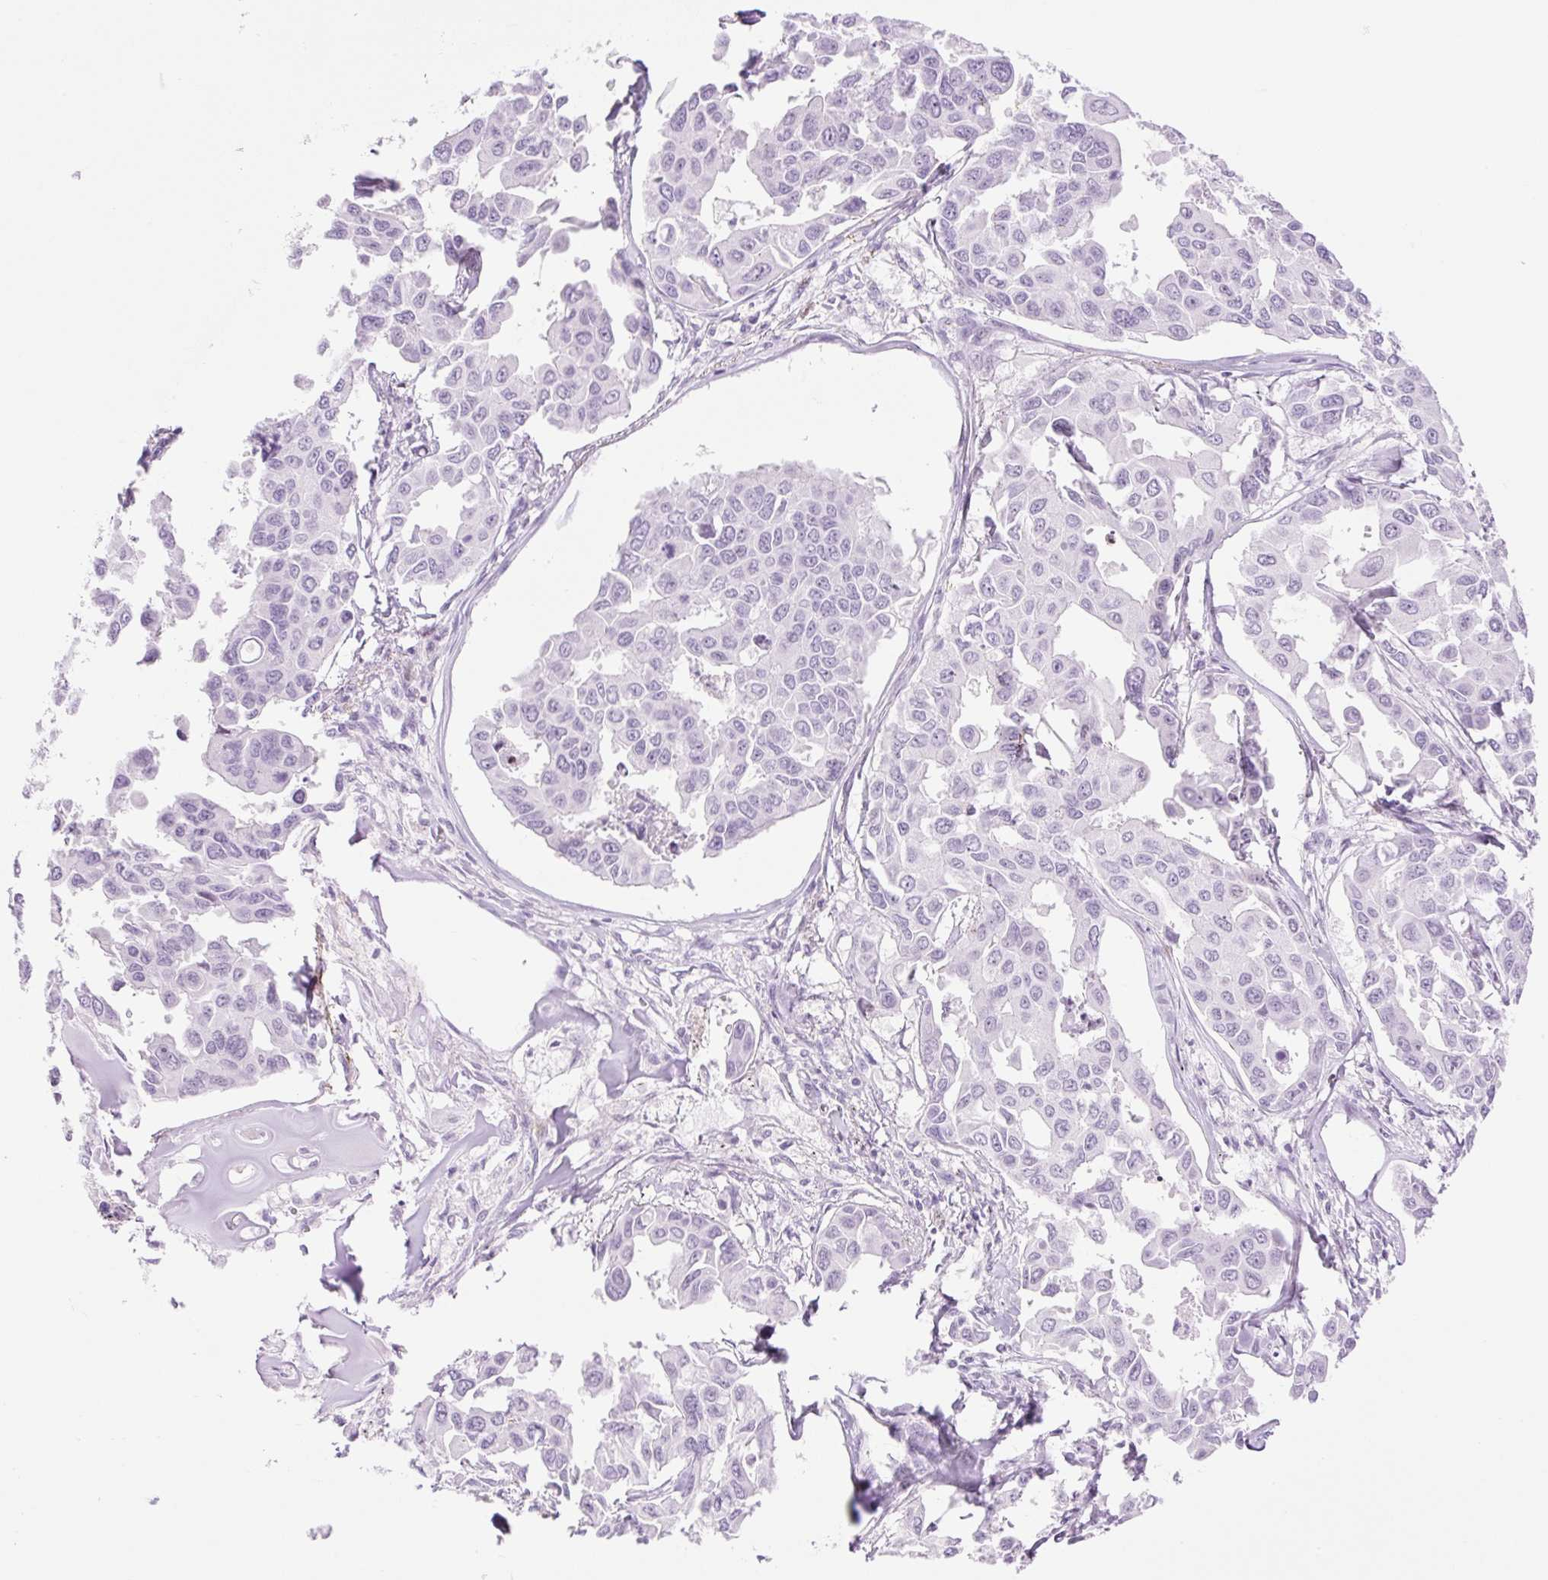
{"staining": {"intensity": "negative", "quantity": "none", "location": "none"}, "tissue": "lung cancer", "cell_type": "Tumor cells", "image_type": "cancer", "snomed": [{"axis": "morphology", "description": "Adenocarcinoma, NOS"}, {"axis": "topography", "description": "Lung"}], "caption": "Tumor cells are negative for brown protein staining in lung cancer. (Brightfield microscopy of DAB (3,3'-diaminobenzidine) immunohistochemistry at high magnification).", "gene": "SP140L", "patient": {"sex": "male", "age": 64}}